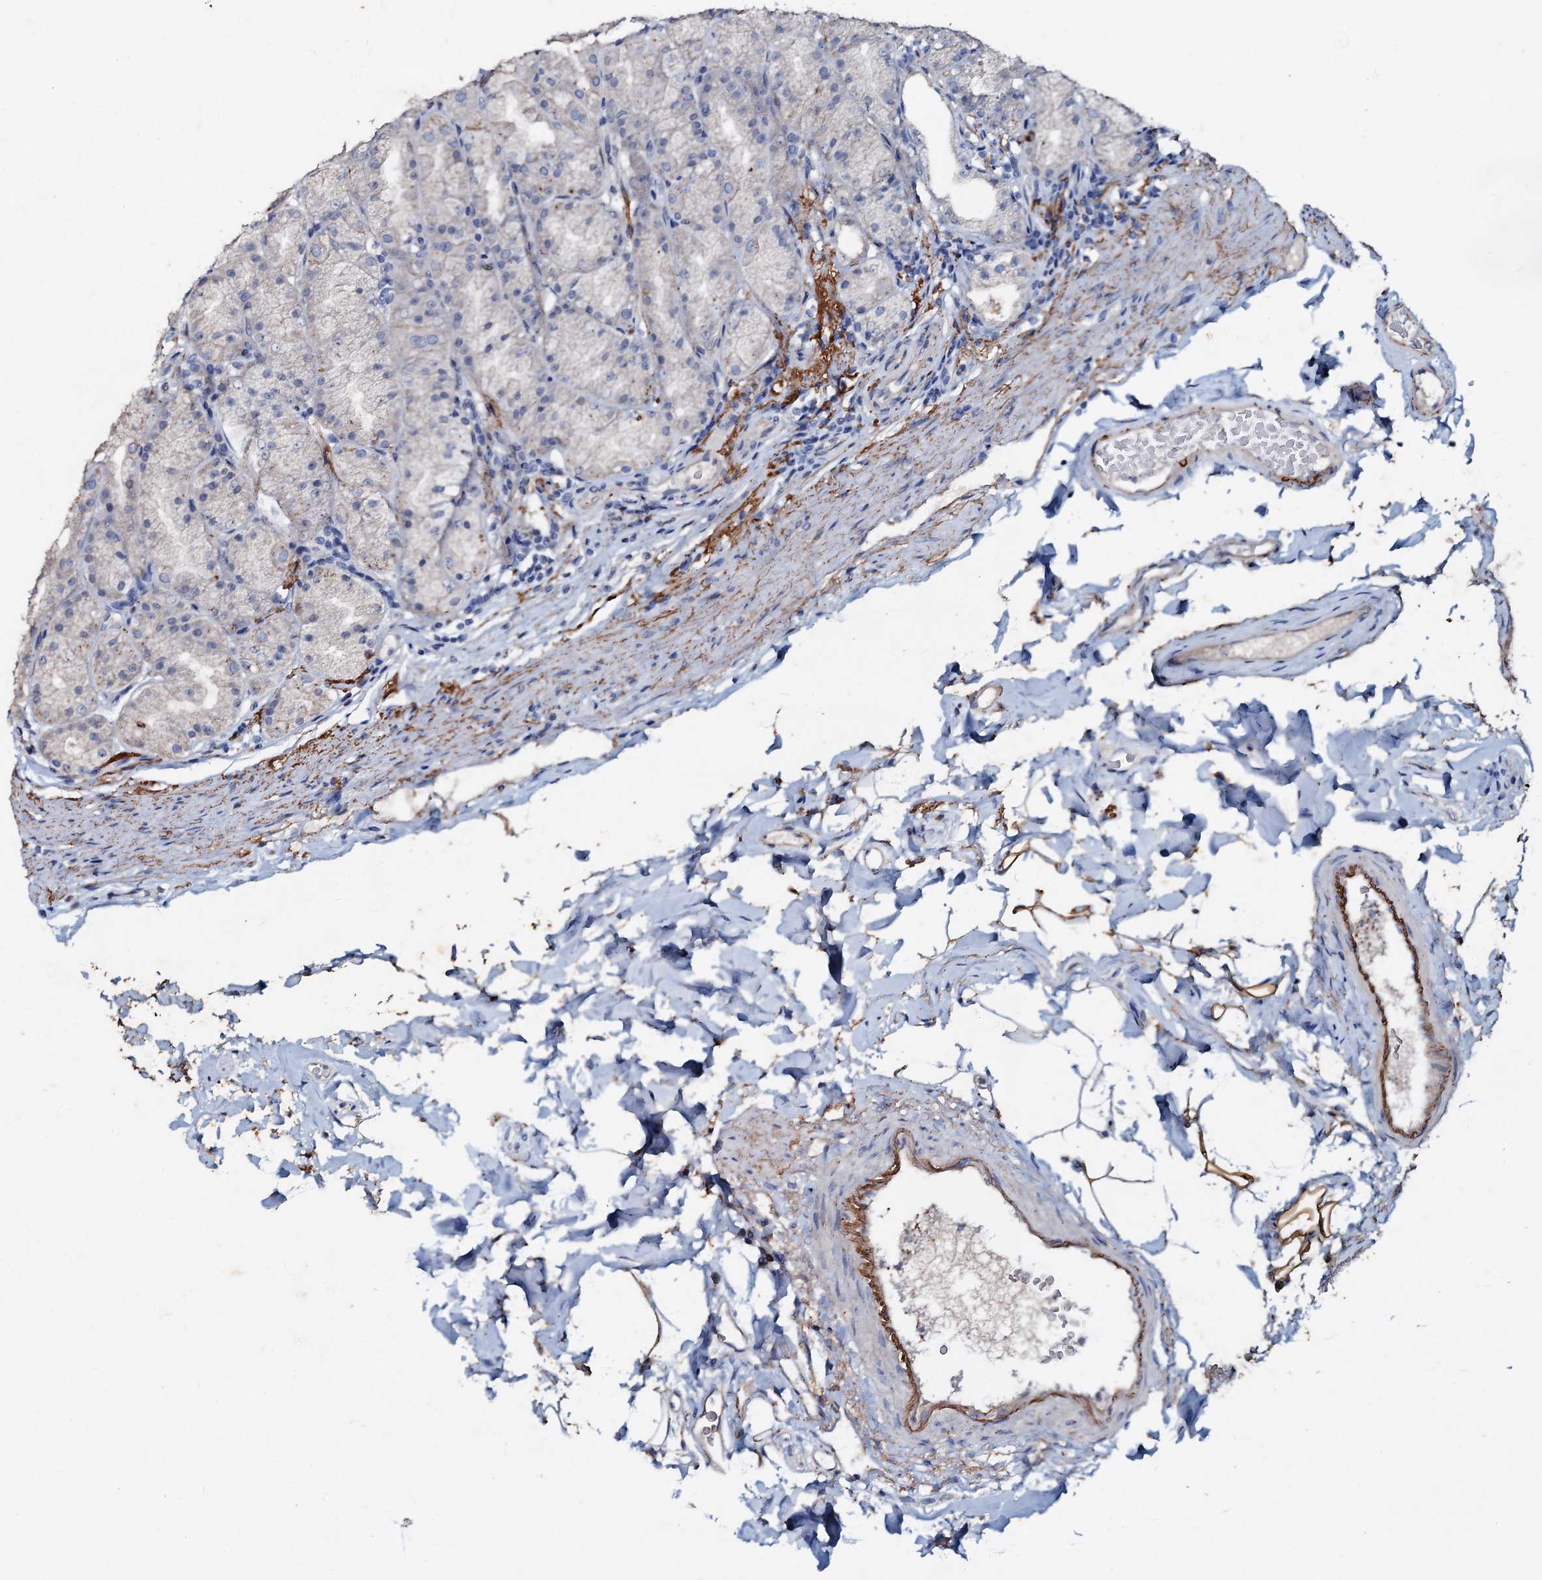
{"staining": {"intensity": "weak", "quantity": "<25%", "location": "cytoplasmic/membranous"}, "tissue": "stomach", "cell_type": "Glandular cells", "image_type": "normal", "snomed": [{"axis": "morphology", "description": "Normal tissue, NOS"}, {"axis": "topography", "description": "Stomach, upper"}], "caption": "Benign stomach was stained to show a protein in brown. There is no significant staining in glandular cells.", "gene": "MANSC4", "patient": {"sex": "male", "age": 68}}